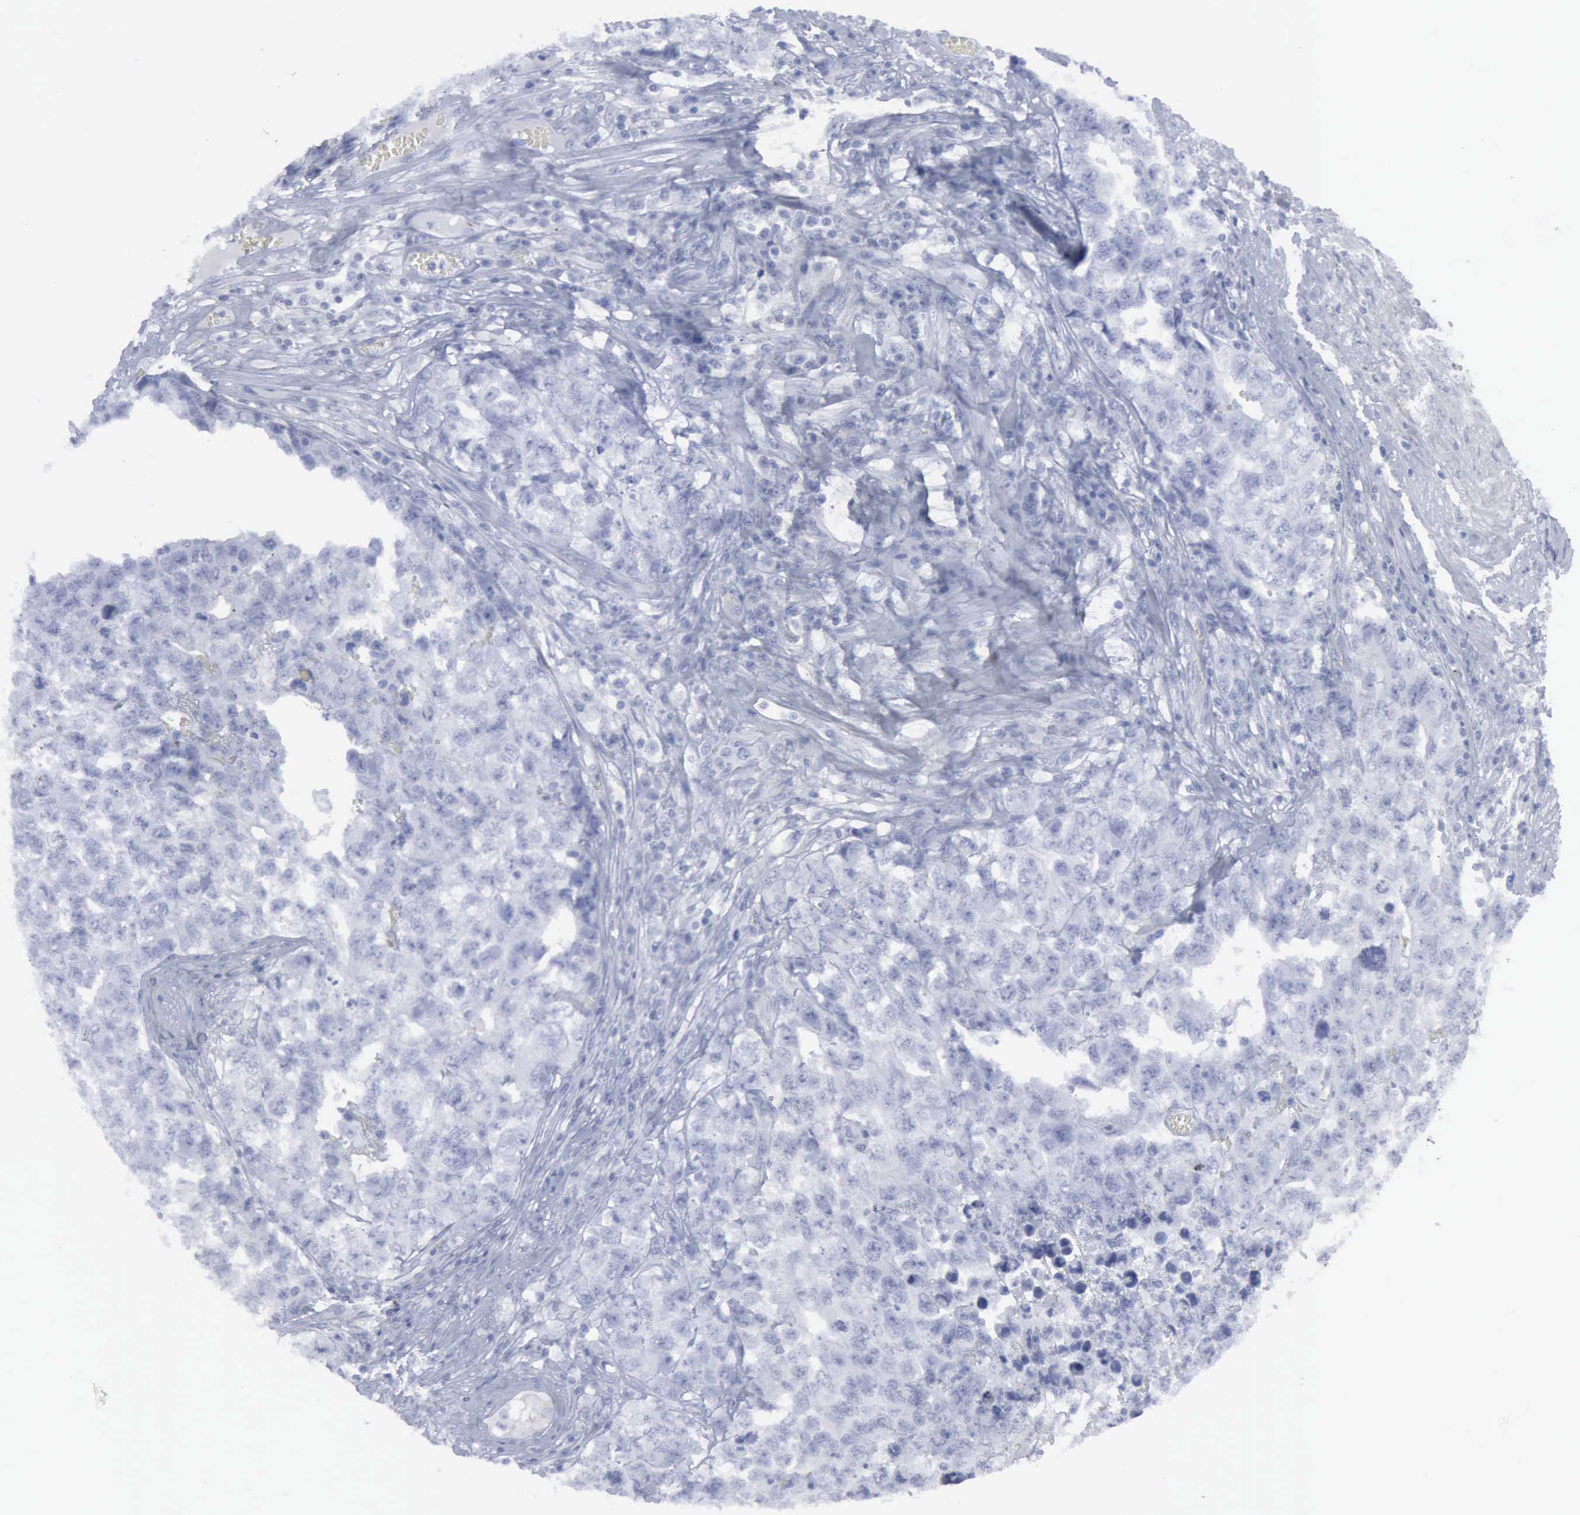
{"staining": {"intensity": "negative", "quantity": "none", "location": "none"}, "tissue": "testis cancer", "cell_type": "Tumor cells", "image_type": "cancer", "snomed": [{"axis": "morphology", "description": "Carcinoma, Embryonal, NOS"}, {"axis": "topography", "description": "Testis"}], "caption": "This is an immunohistochemistry (IHC) image of human testis cancer. There is no expression in tumor cells.", "gene": "VCAM1", "patient": {"sex": "male", "age": 31}}